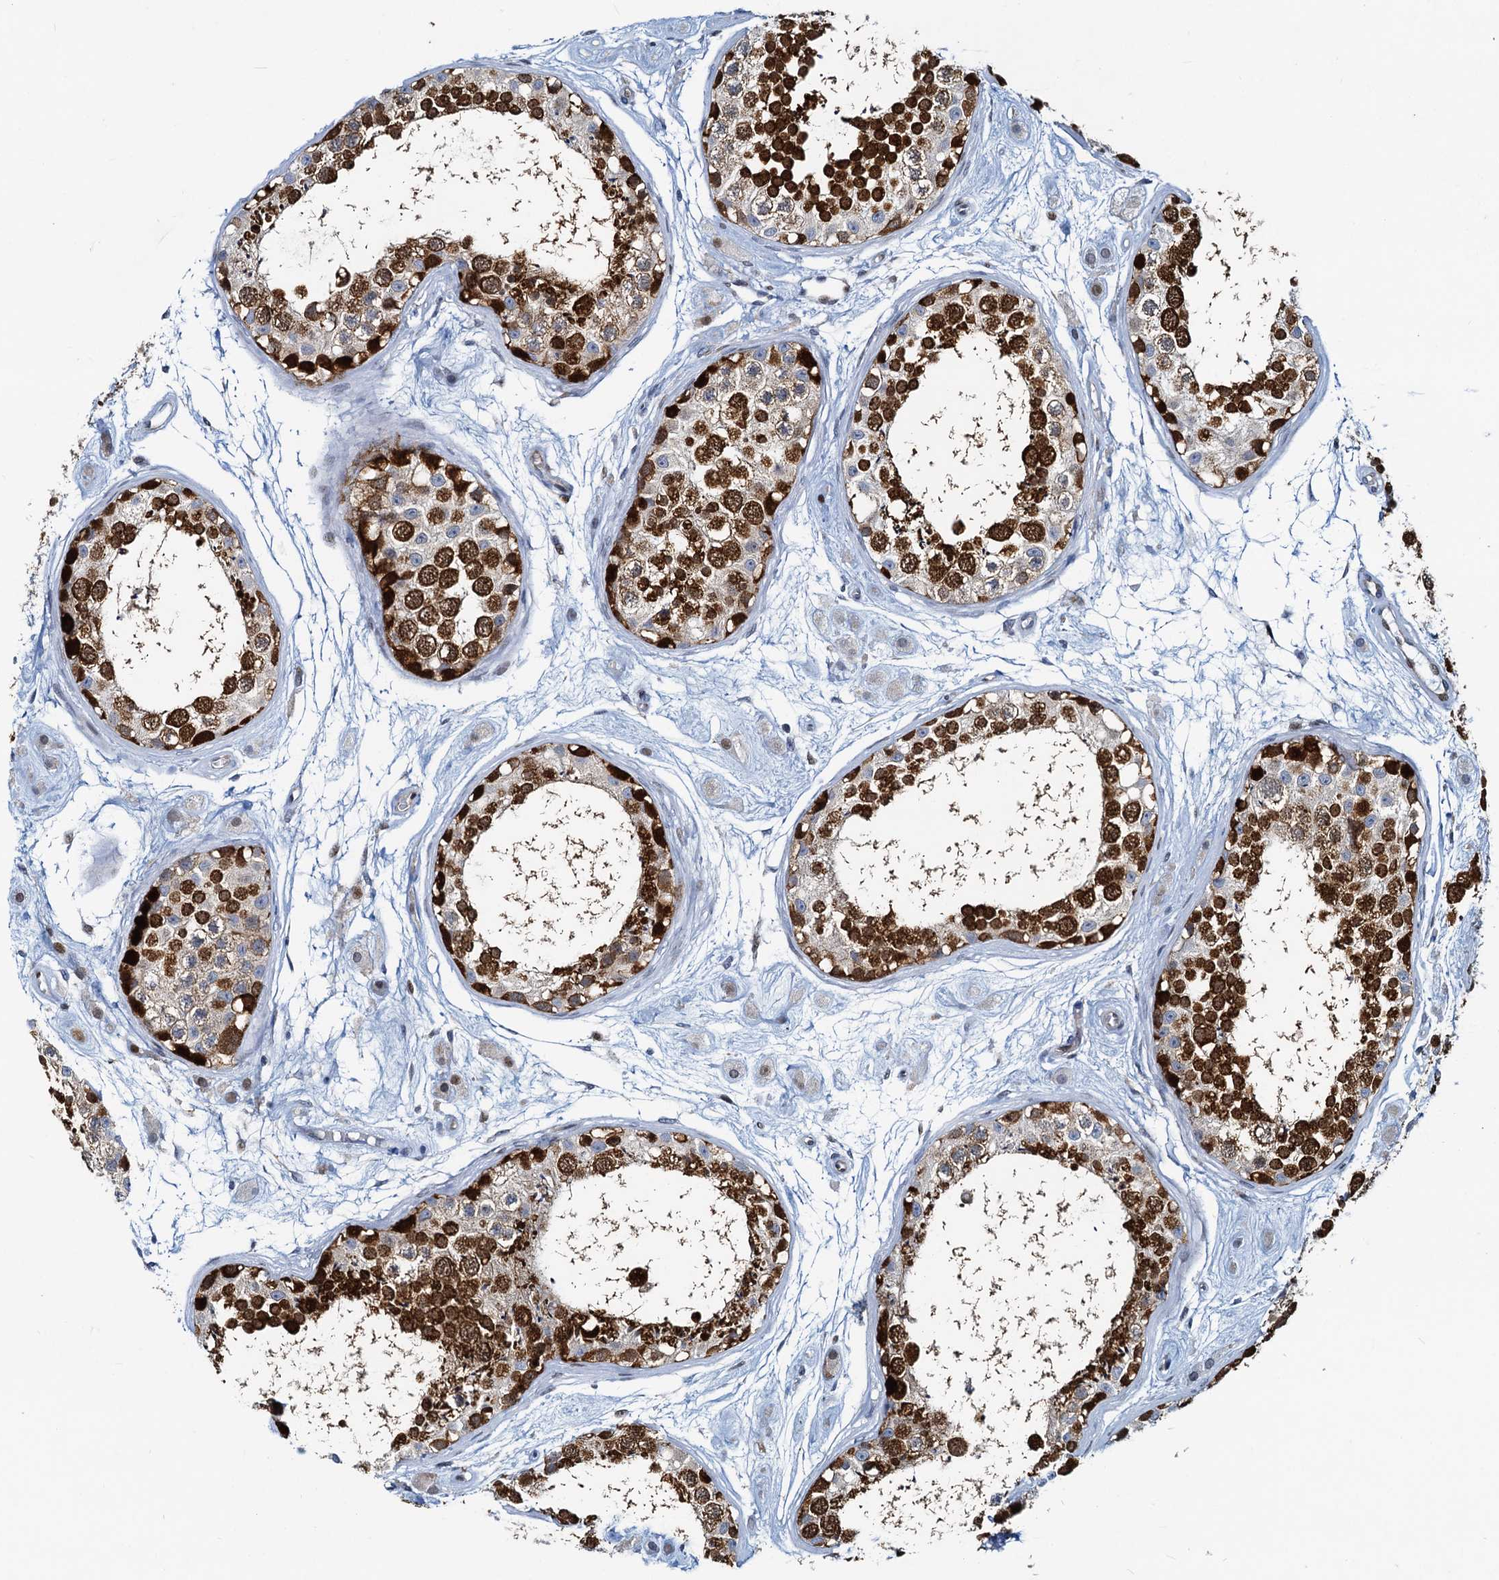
{"staining": {"intensity": "strong", "quantity": "25%-75%", "location": "cytoplasmic/membranous,nuclear"}, "tissue": "testis", "cell_type": "Cells in seminiferous ducts", "image_type": "normal", "snomed": [{"axis": "morphology", "description": "Normal tissue, NOS"}, {"axis": "topography", "description": "Testis"}], "caption": "This is a micrograph of immunohistochemistry staining of unremarkable testis, which shows strong staining in the cytoplasmic/membranous,nuclear of cells in seminiferous ducts.", "gene": "PTGES3", "patient": {"sex": "male", "age": 25}}